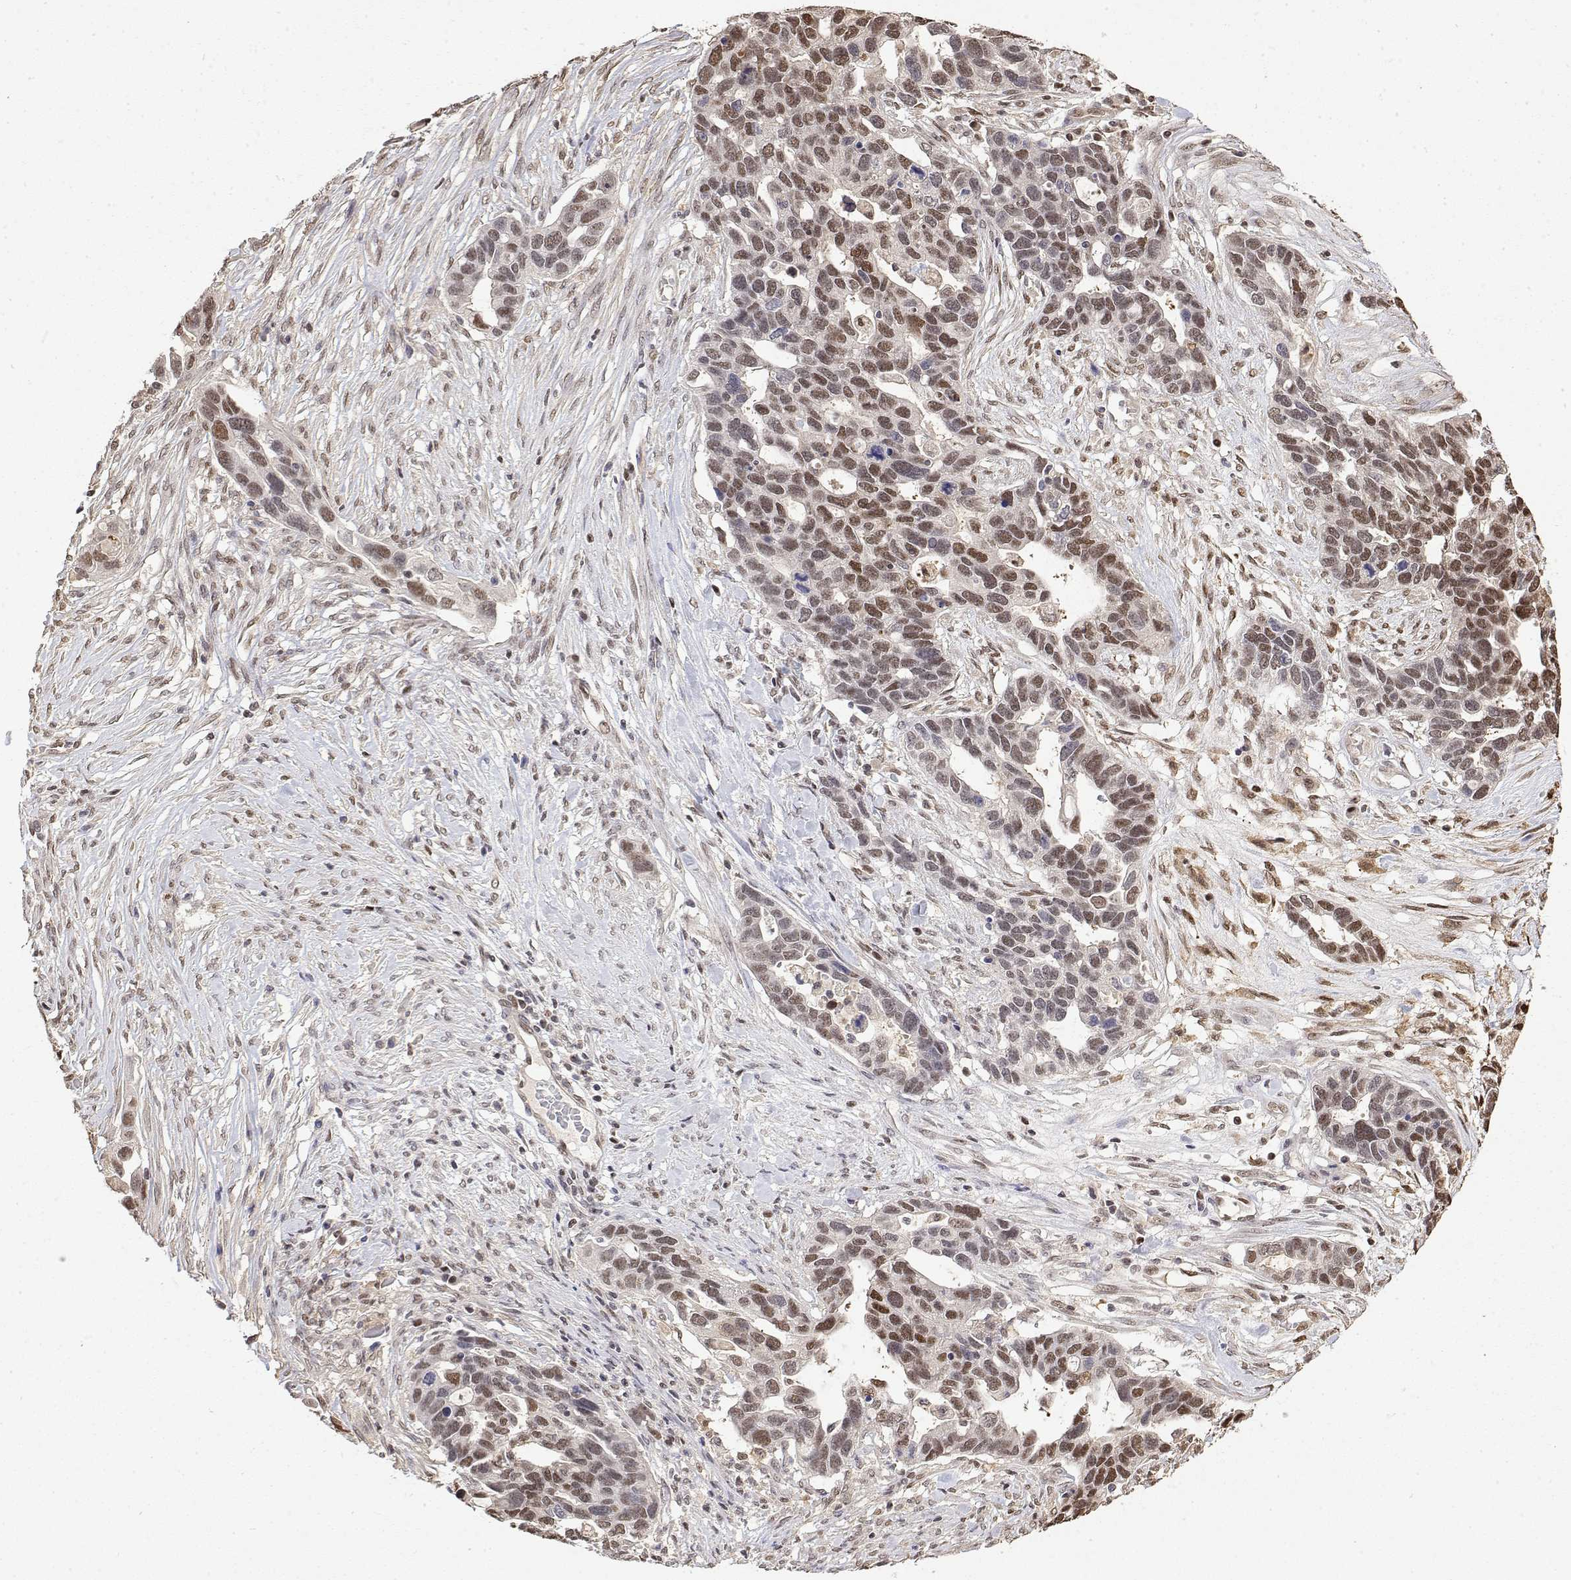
{"staining": {"intensity": "moderate", "quantity": "25%-75%", "location": "nuclear"}, "tissue": "ovarian cancer", "cell_type": "Tumor cells", "image_type": "cancer", "snomed": [{"axis": "morphology", "description": "Cystadenocarcinoma, serous, NOS"}, {"axis": "topography", "description": "Ovary"}], "caption": "Immunohistochemical staining of ovarian cancer (serous cystadenocarcinoma) reveals medium levels of moderate nuclear protein expression in about 25%-75% of tumor cells.", "gene": "TPI1", "patient": {"sex": "female", "age": 54}}